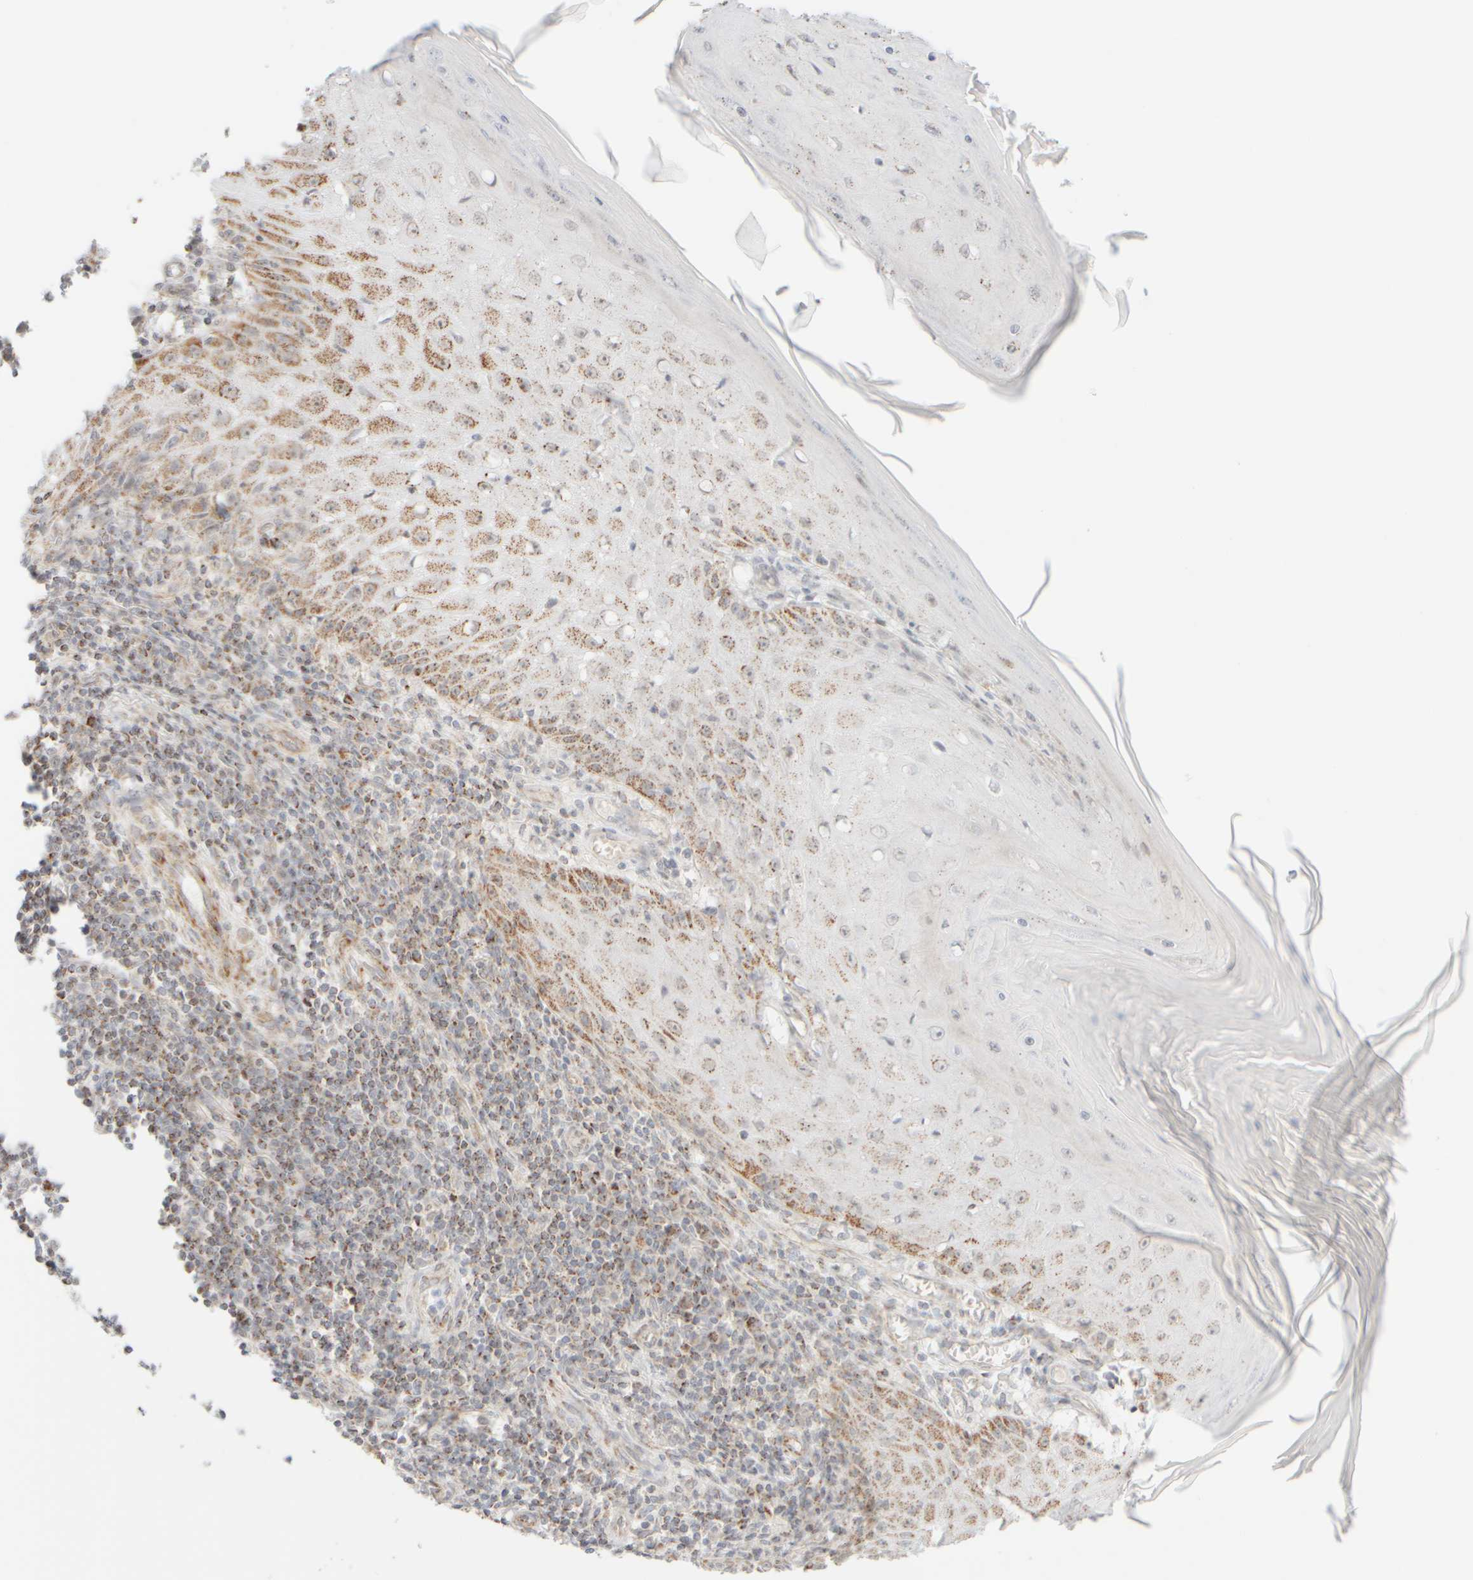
{"staining": {"intensity": "moderate", "quantity": "25%-75%", "location": "cytoplasmic/membranous"}, "tissue": "skin cancer", "cell_type": "Tumor cells", "image_type": "cancer", "snomed": [{"axis": "morphology", "description": "Squamous cell carcinoma, NOS"}, {"axis": "topography", "description": "Skin"}], "caption": "There is medium levels of moderate cytoplasmic/membranous staining in tumor cells of skin cancer (squamous cell carcinoma), as demonstrated by immunohistochemical staining (brown color).", "gene": "PPM1K", "patient": {"sex": "female", "age": 73}}